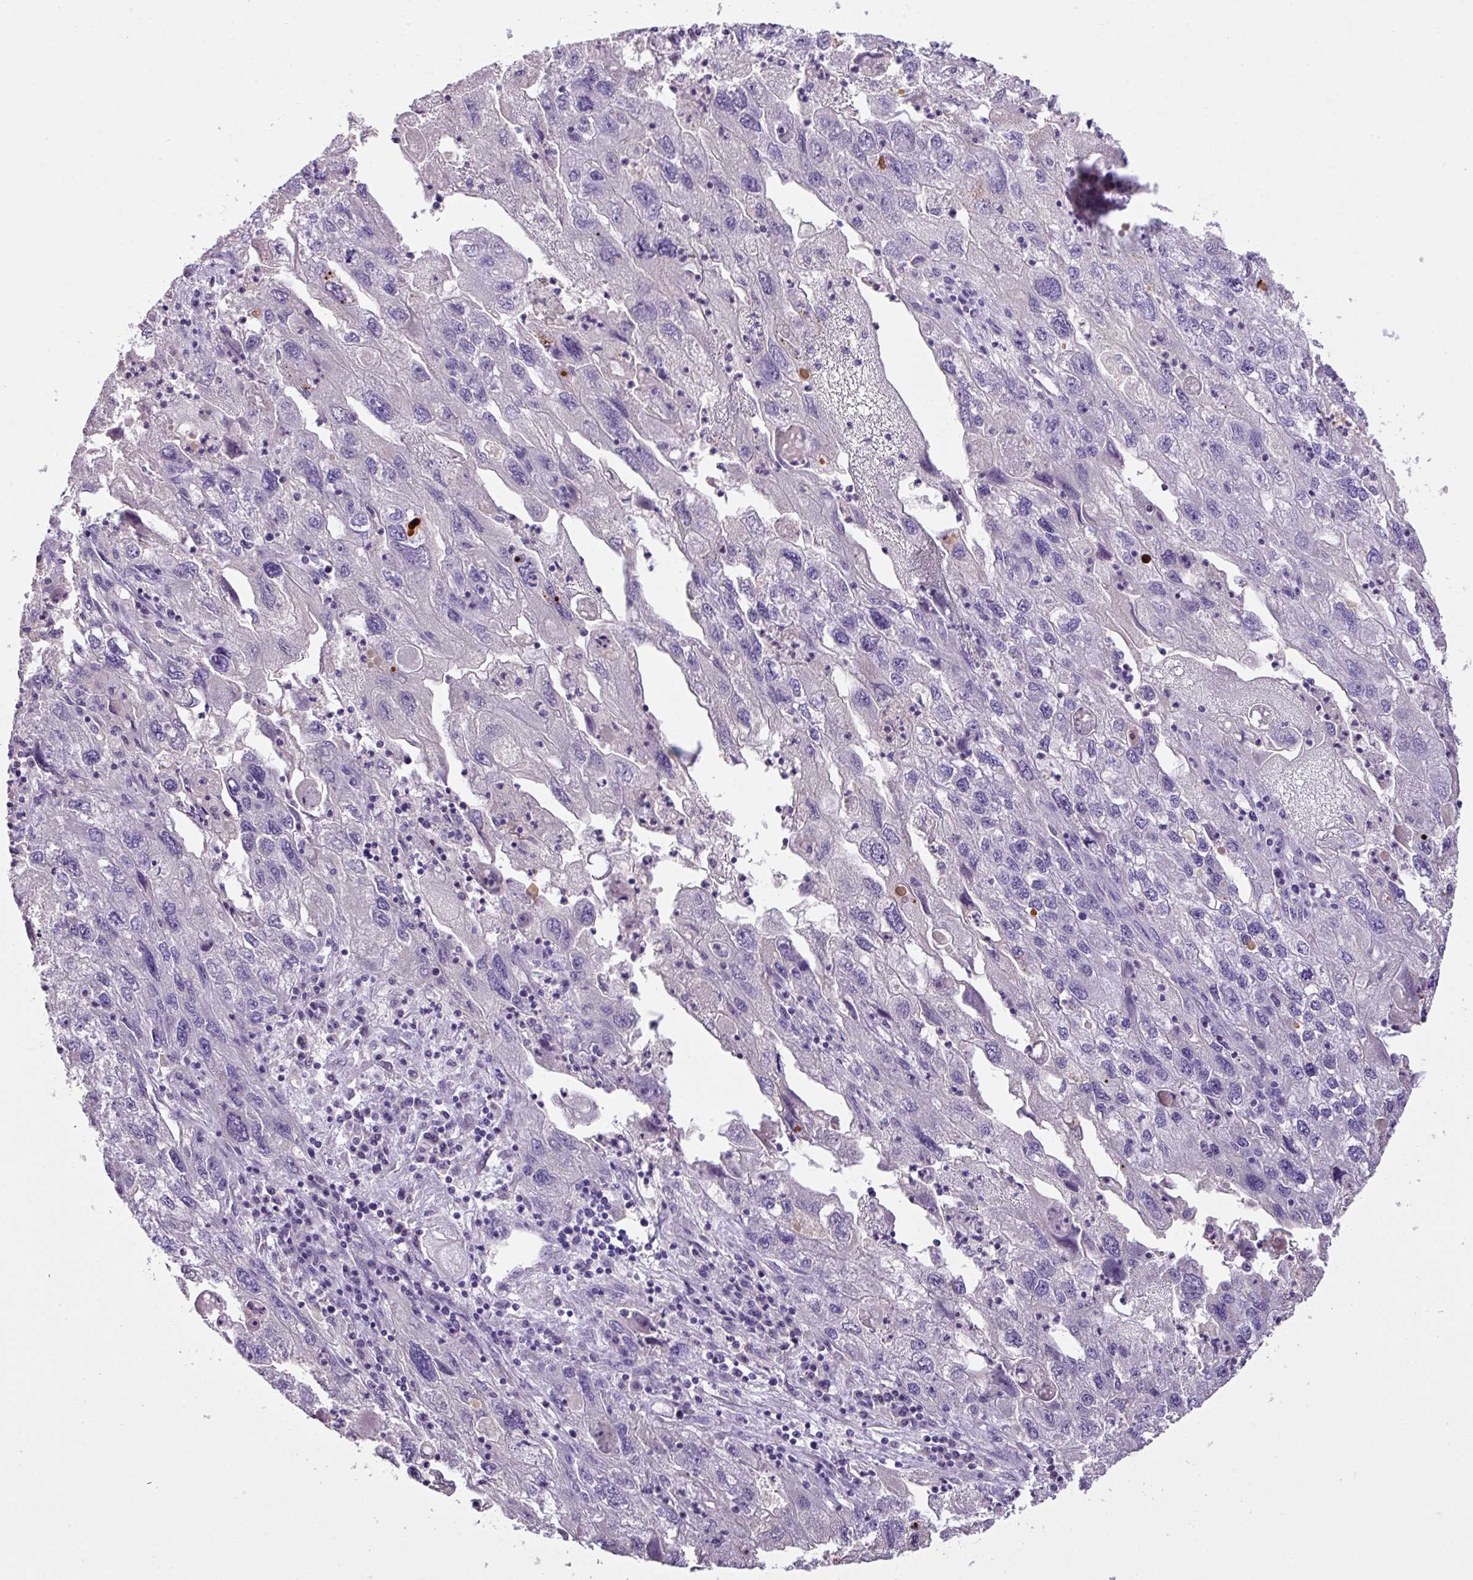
{"staining": {"intensity": "negative", "quantity": "none", "location": "none"}, "tissue": "endometrial cancer", "cell_type": "Tumor cells", "image_type": "cancer", "snomed": [{"axis": "morphology", "description": "Adenocarcinoma, NOS"}, {"axis": "topography", "description": "Endometrium"}], "caption": "Tumor cells are negative for brown protein staining in adenocarcinoma (endometrial).", "gene": "OR6C6", "patient": {"sex": "female", "age": 49}}